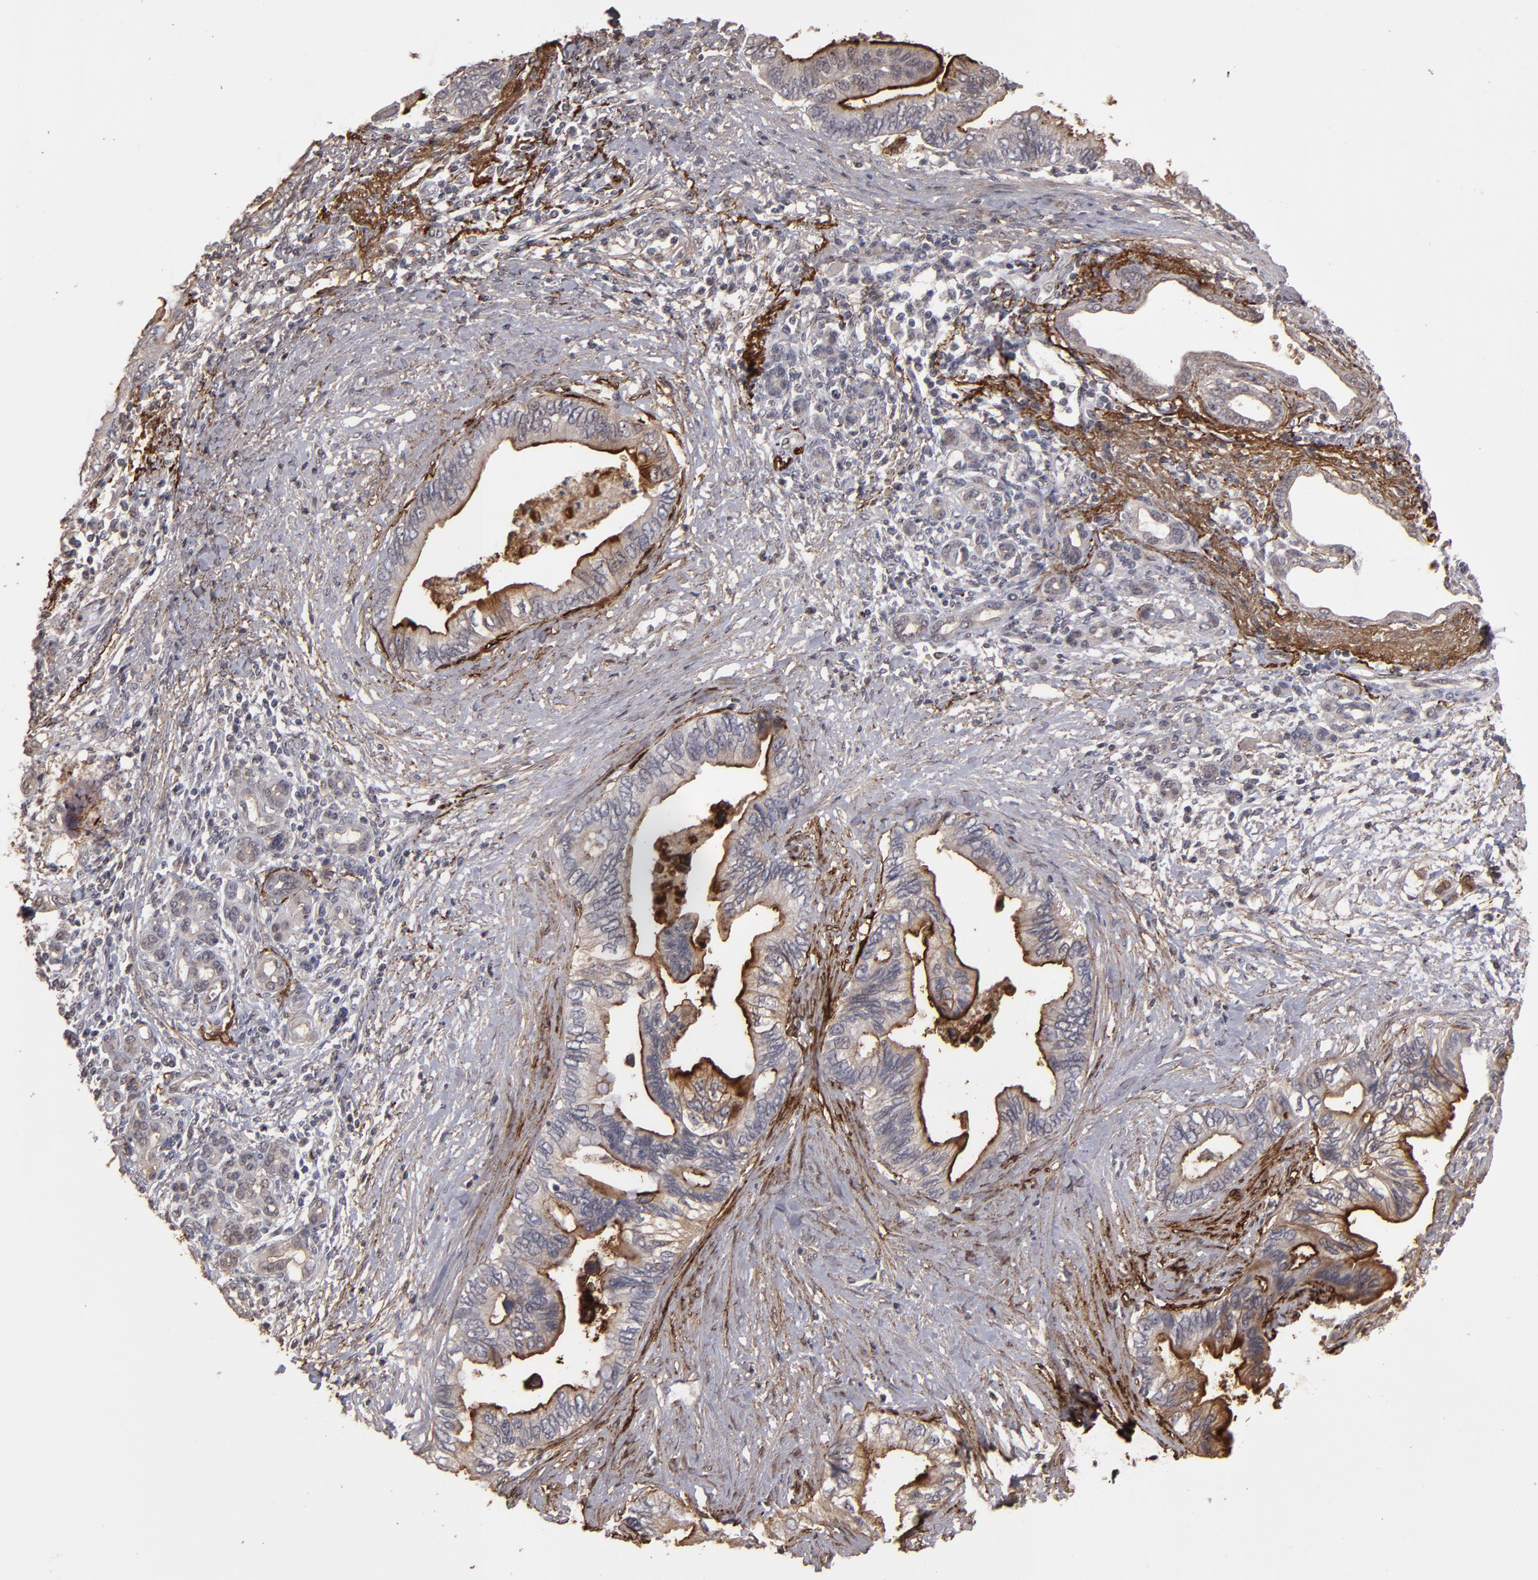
{"staining": {"intensity": "moderate", "quantity": ">75%", "location": "cytoplasmic/membranous"}, "tissue": "pancreatic cancer", "cell_type": "Tumor cells", "image_type": "cancer", "snomed": [{"axis": "morphology", "description": "Adenocarcinoma, NOS"}, {"axis": "topography", "description": "Pancreas"}], "caption": "The image reveals staining of pancreatic cancer, revealing moderate cytoplasmic/membranous protein staining (brown color) within tumor cells.", "gene": "CD55", "patient": {"sex": "female", "age": 66}}